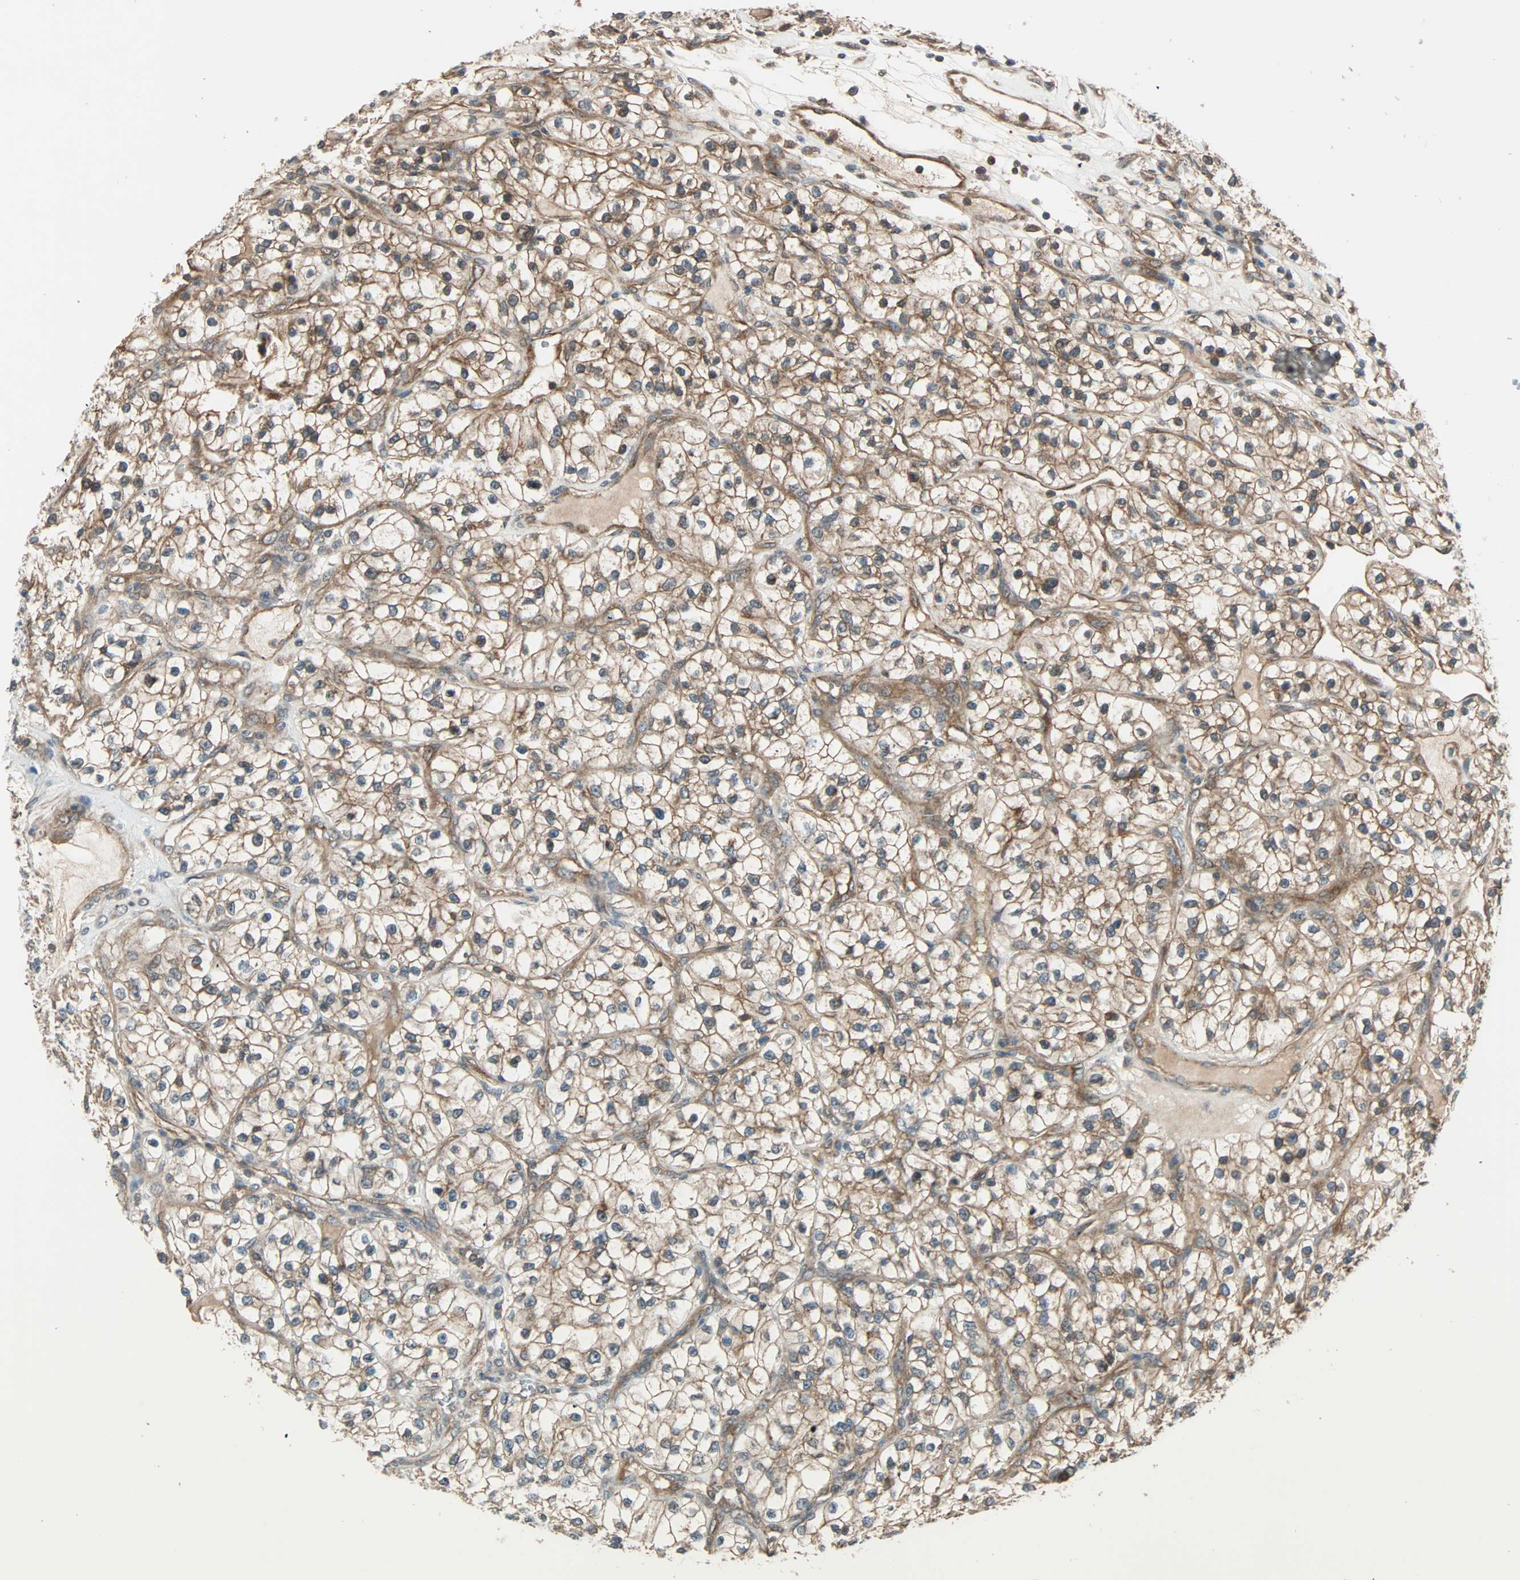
{"staining": {"intensity": "moderate", "quantity": "25%-75%", "location": "cytoplasmic/membranous"}, "tissue": "renal cancer", "cell_type": "Tumor cells", "image_type": "cancer", "snomed": [{"axis": "morphology", "description": "Adenocarcinoma, NOS"}, {"axis": "topography", "description": "Kidney"}], "caption": "IHC histopathology image of human renal cancer (adenocarcinoma) stained for a protein (brown), which displays medium levels of moderate cytoplasmic/membranous staining in about 25%-75% of tumor cells.", "gene": "MAP3K21", "patient": {"sex": "female", "age": 57}}